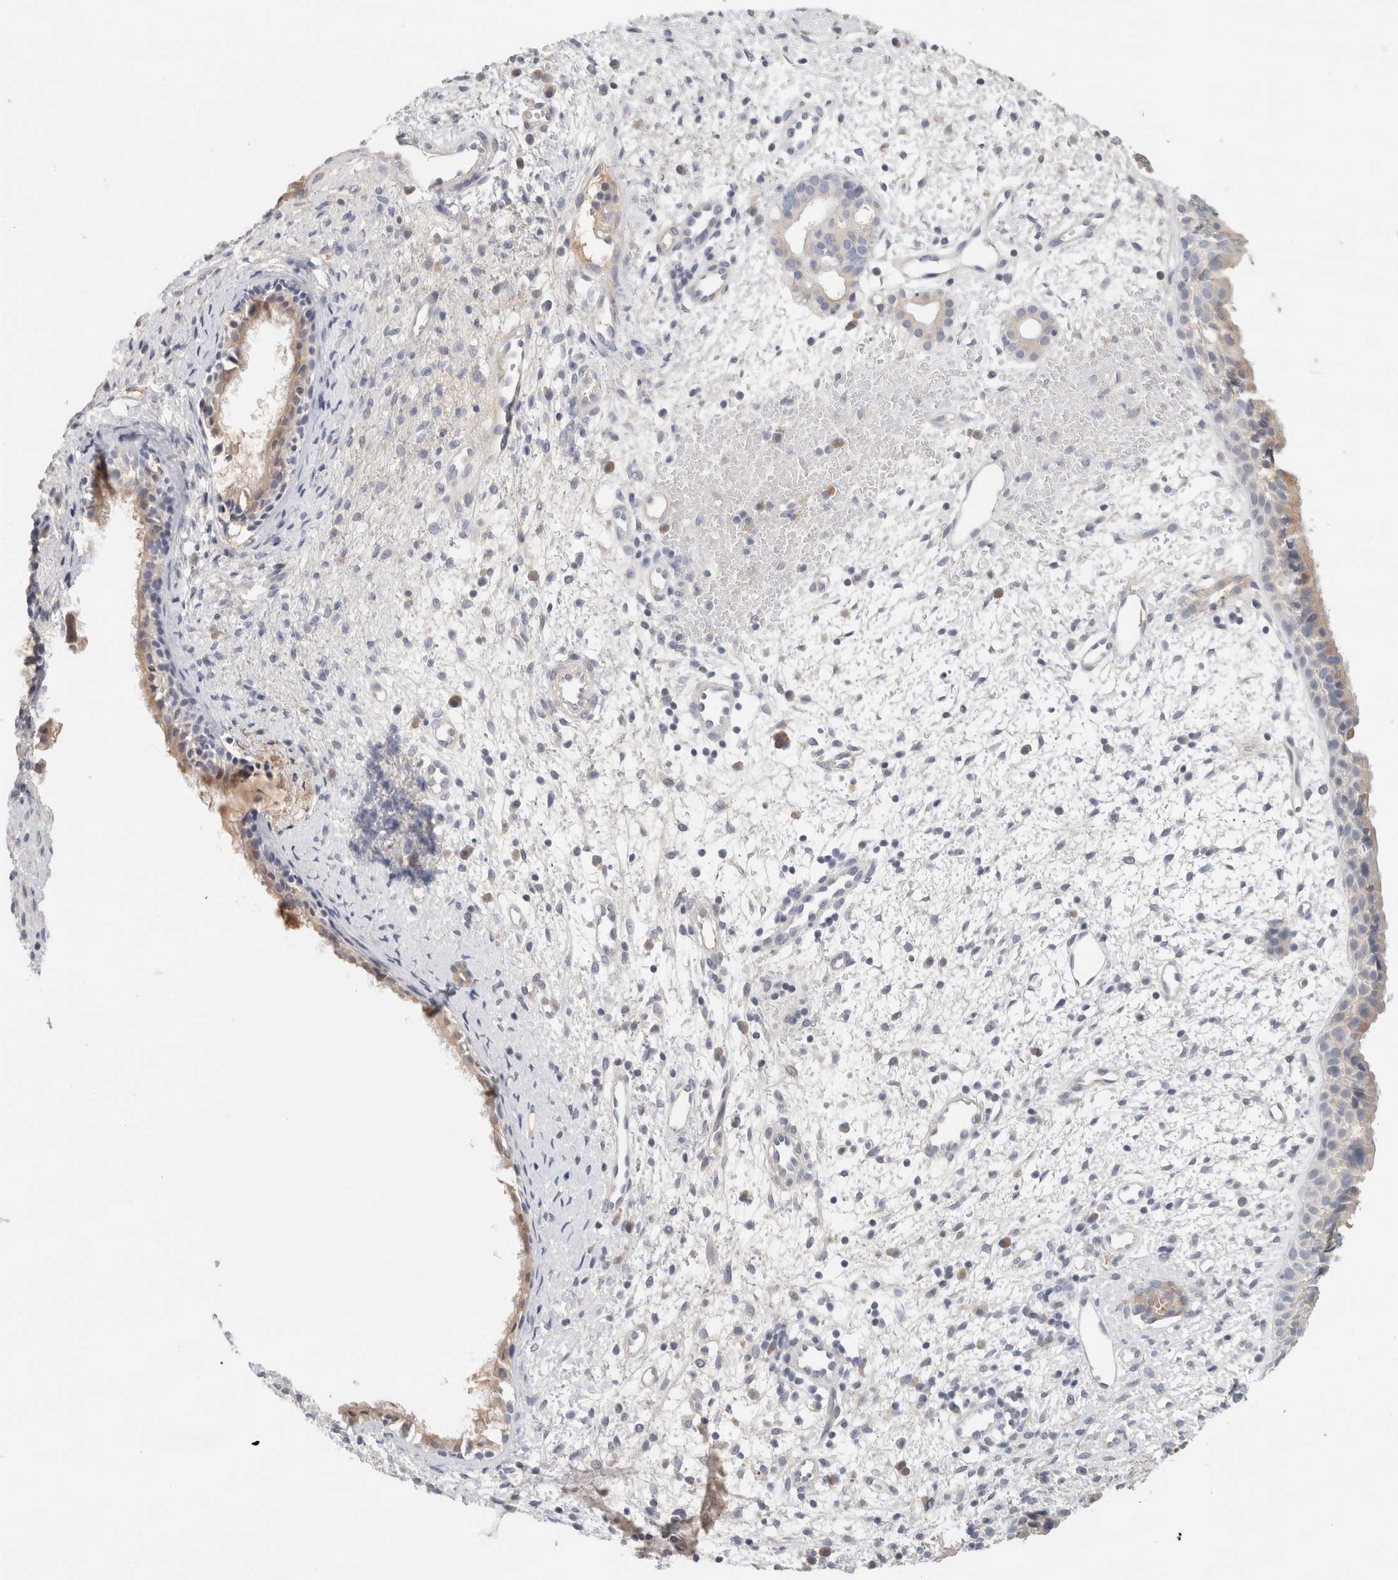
{"staining": {"intensity": "weak", "quantity": "25%-75%", "location": "cytoplasmic/membranous"}, "tissue": "nasopharynx", "cell_type": "Respiratory epithelial cells", "image_type": "normal", "snomed": [{"axis": "morphology", "description": "Normal tissue, NOS"}, {"axis": "topography", "description": "Nasopharynx"}], "caption": "This is an image of immunohistochemistry staining of unremarkable nasopharynx, which shows weak positivity in the cytoplasmic/membranous of respiratory epithelial cells.", "gene": "STK31", "patient": {"sex": "male", "age": 22}}